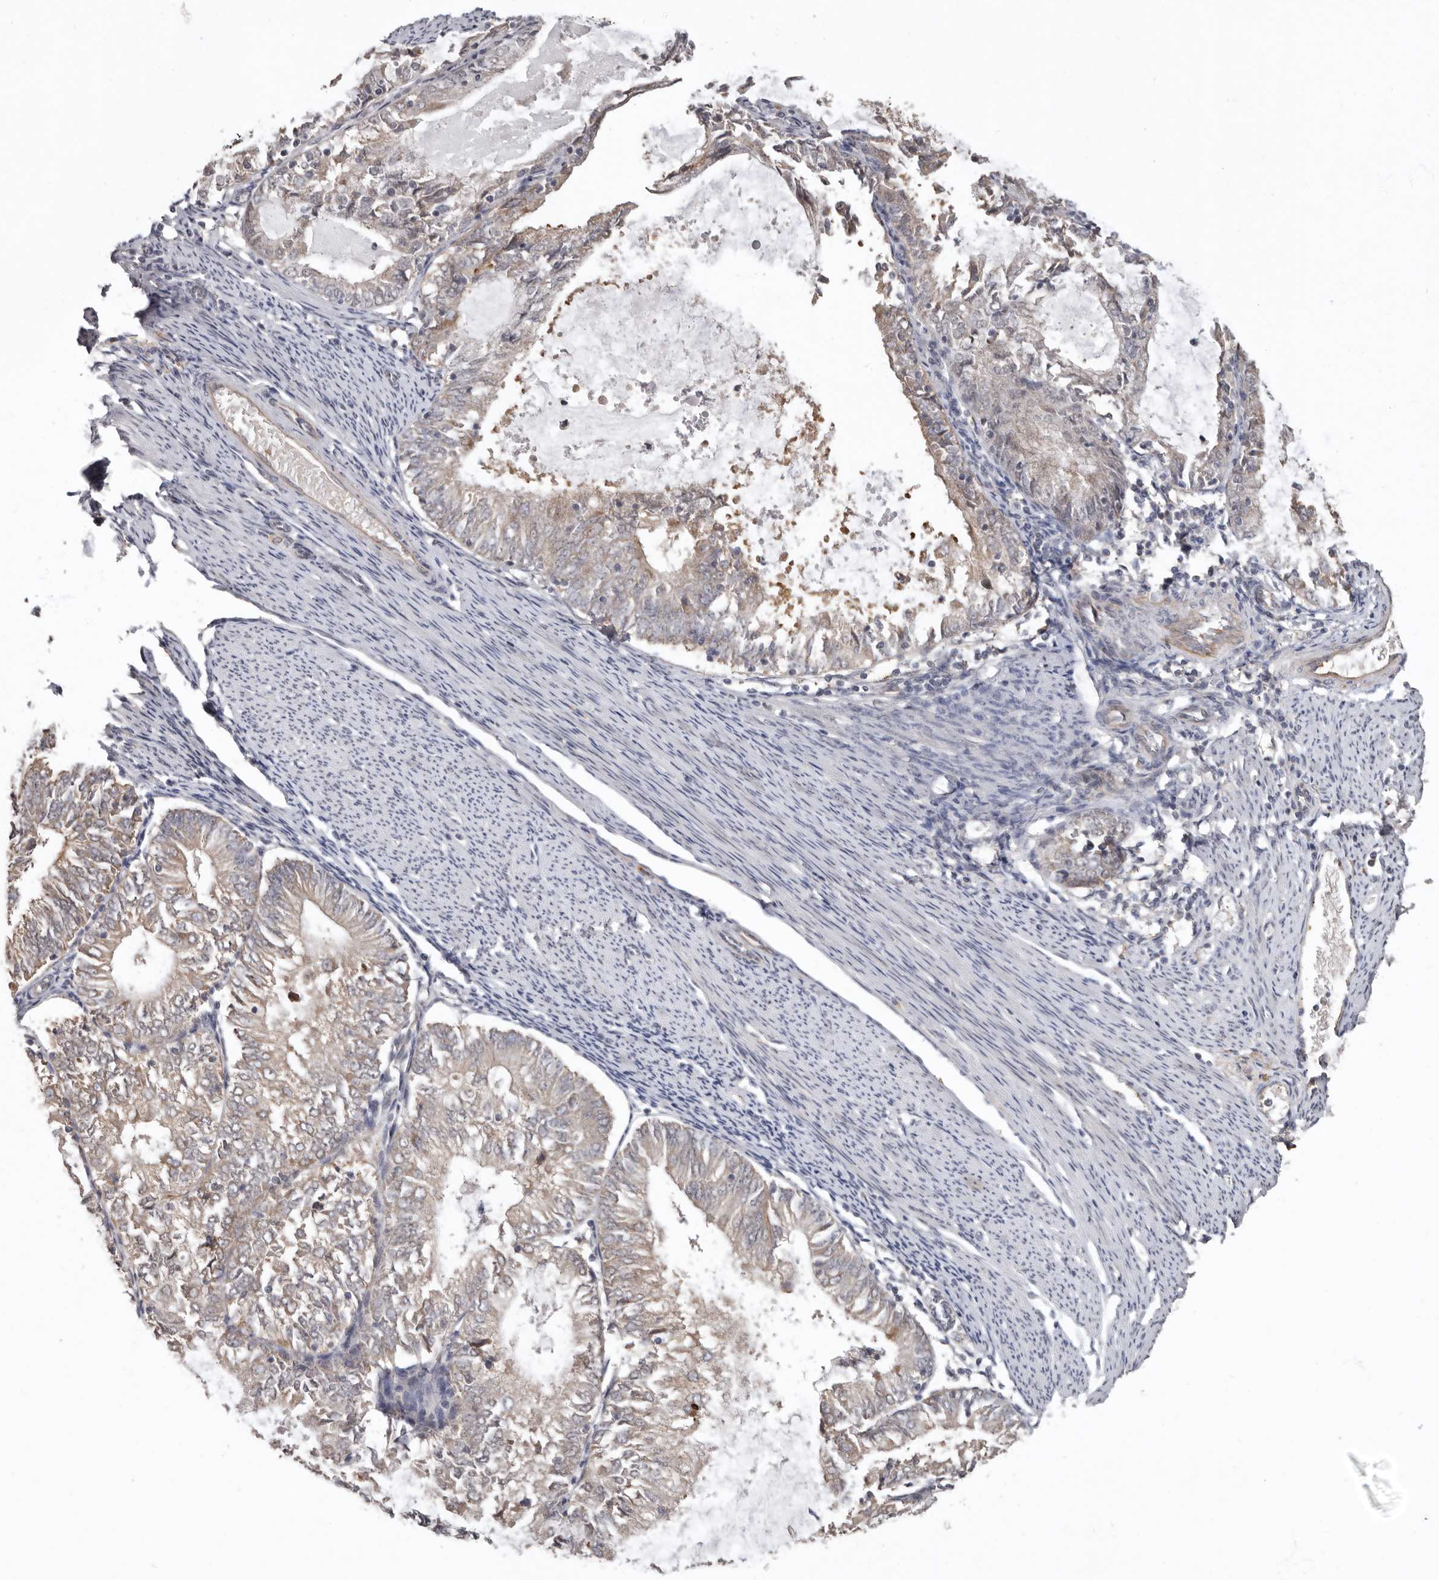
{"staining": {"intensity": "weak", "quantity": ">75%", "location": "cytoplasmic/membranous"}, "tissue": "endometrial cancer", "cell_type": "Tumor cells", "image_type": "cancer", "snomed": [{"axis": "morphology", "description": "Adenocarcinoma, NOS"}, {"axis": "topography", "description": "Endometrium"}], "caption": "A brown stain shows weak cytoplasmic/membranous positivity of a protein in human endometrial adenocarcinoma tumor cells. (DAB IHC with brightfield microscopy, high magnification).", "gene": "LRGUK", "patient": {"sex": "female", "age": 57}}